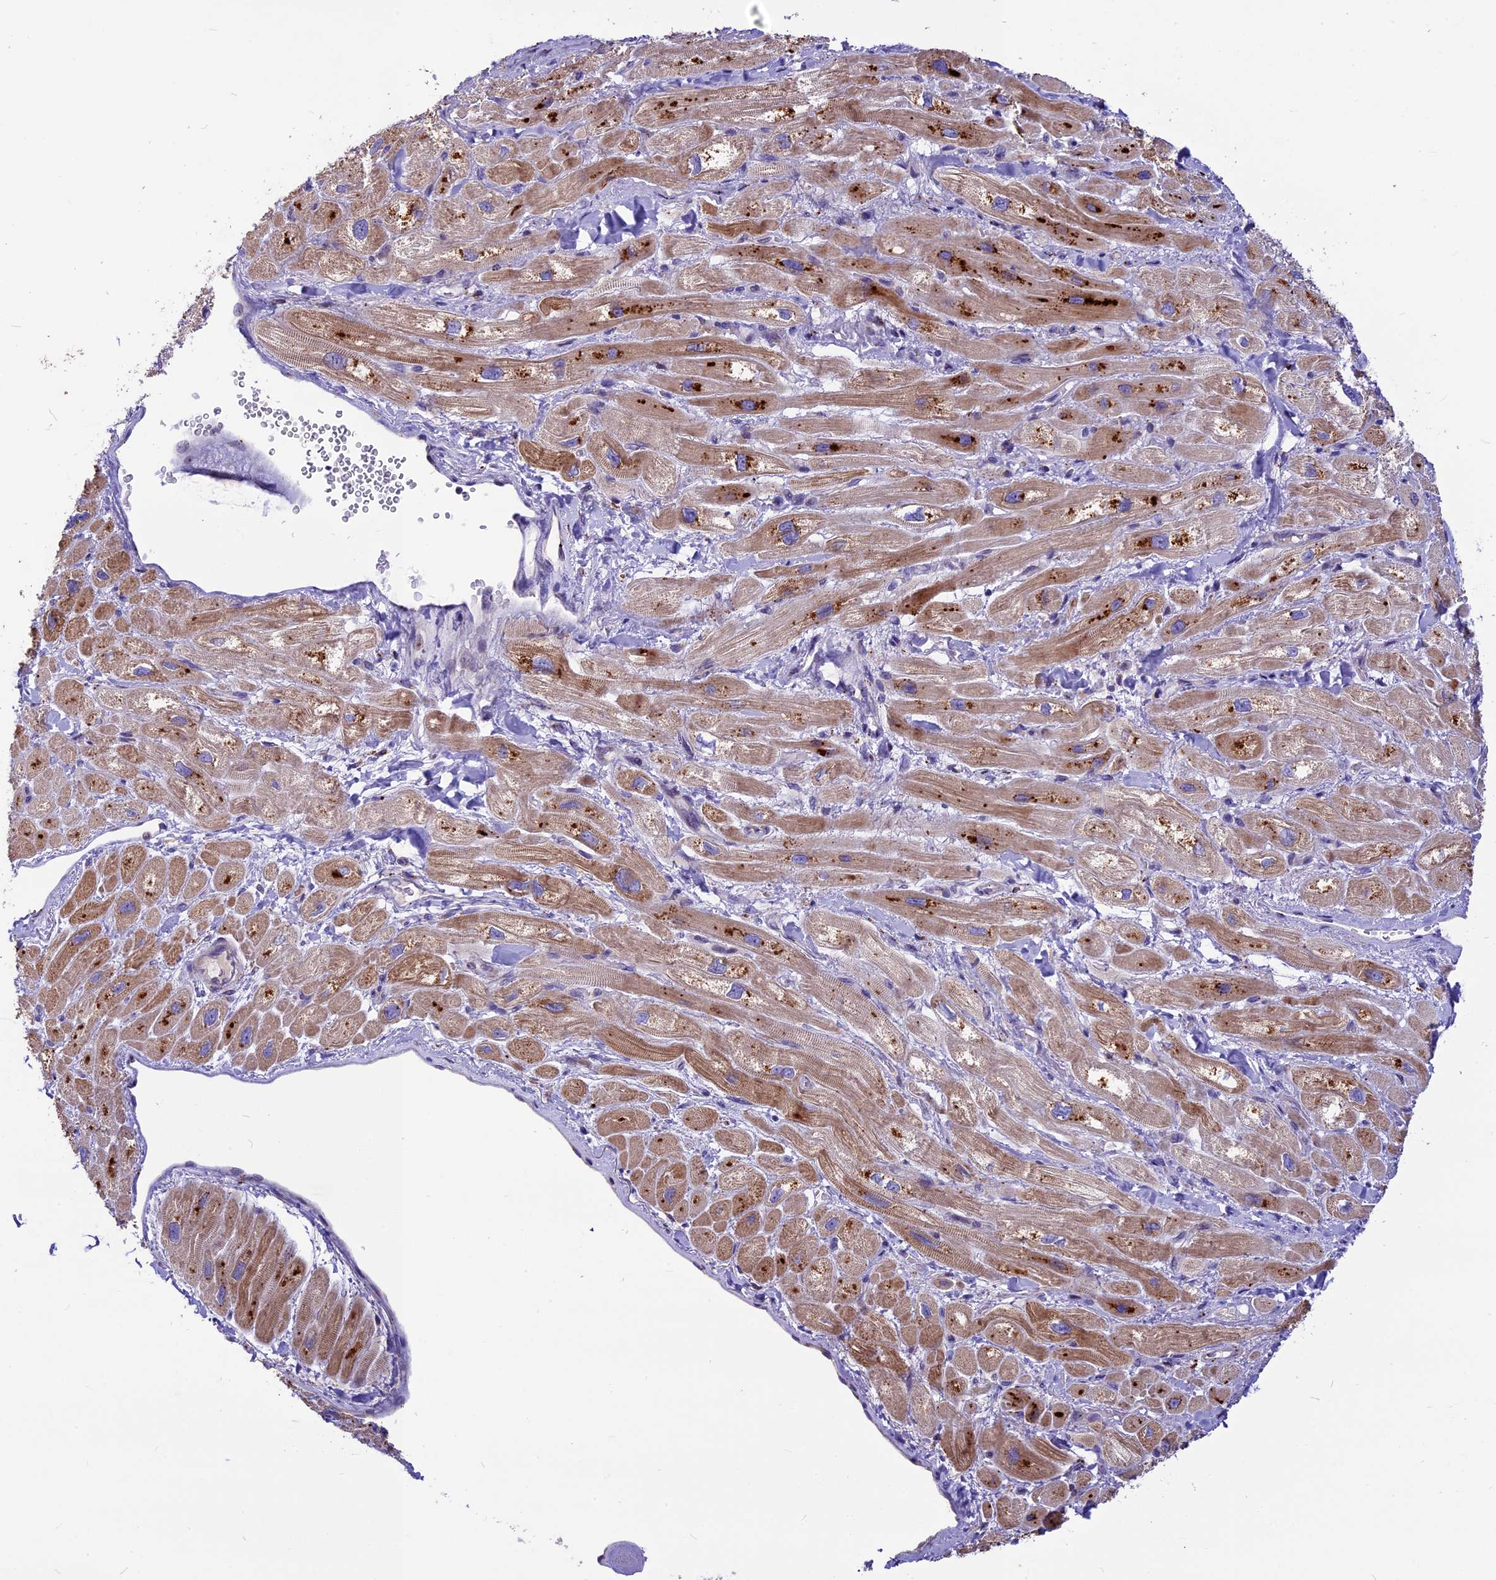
{"staining": {"intensity": "strong", "quantity": "25%-75%", "location": "cytoplasmic/membranous"}, "tissue": "heart muscle", "cell_type": "Cardiomyocytes", "image_type": "normal", "snomed": [{"axis": "morphology", "description": "Normal tissue, NOS"}, {"axis": "topography", "description": "Heart"}], "caption": "This is a histology image of immunohistochemistry (IHC) staining of normal heart muscle, which shows strong staining in the cytoplasmic/membranous of cardiomyocytes.", "gene": "THRSP", "patient": {"sex": "male", "age": 65}}